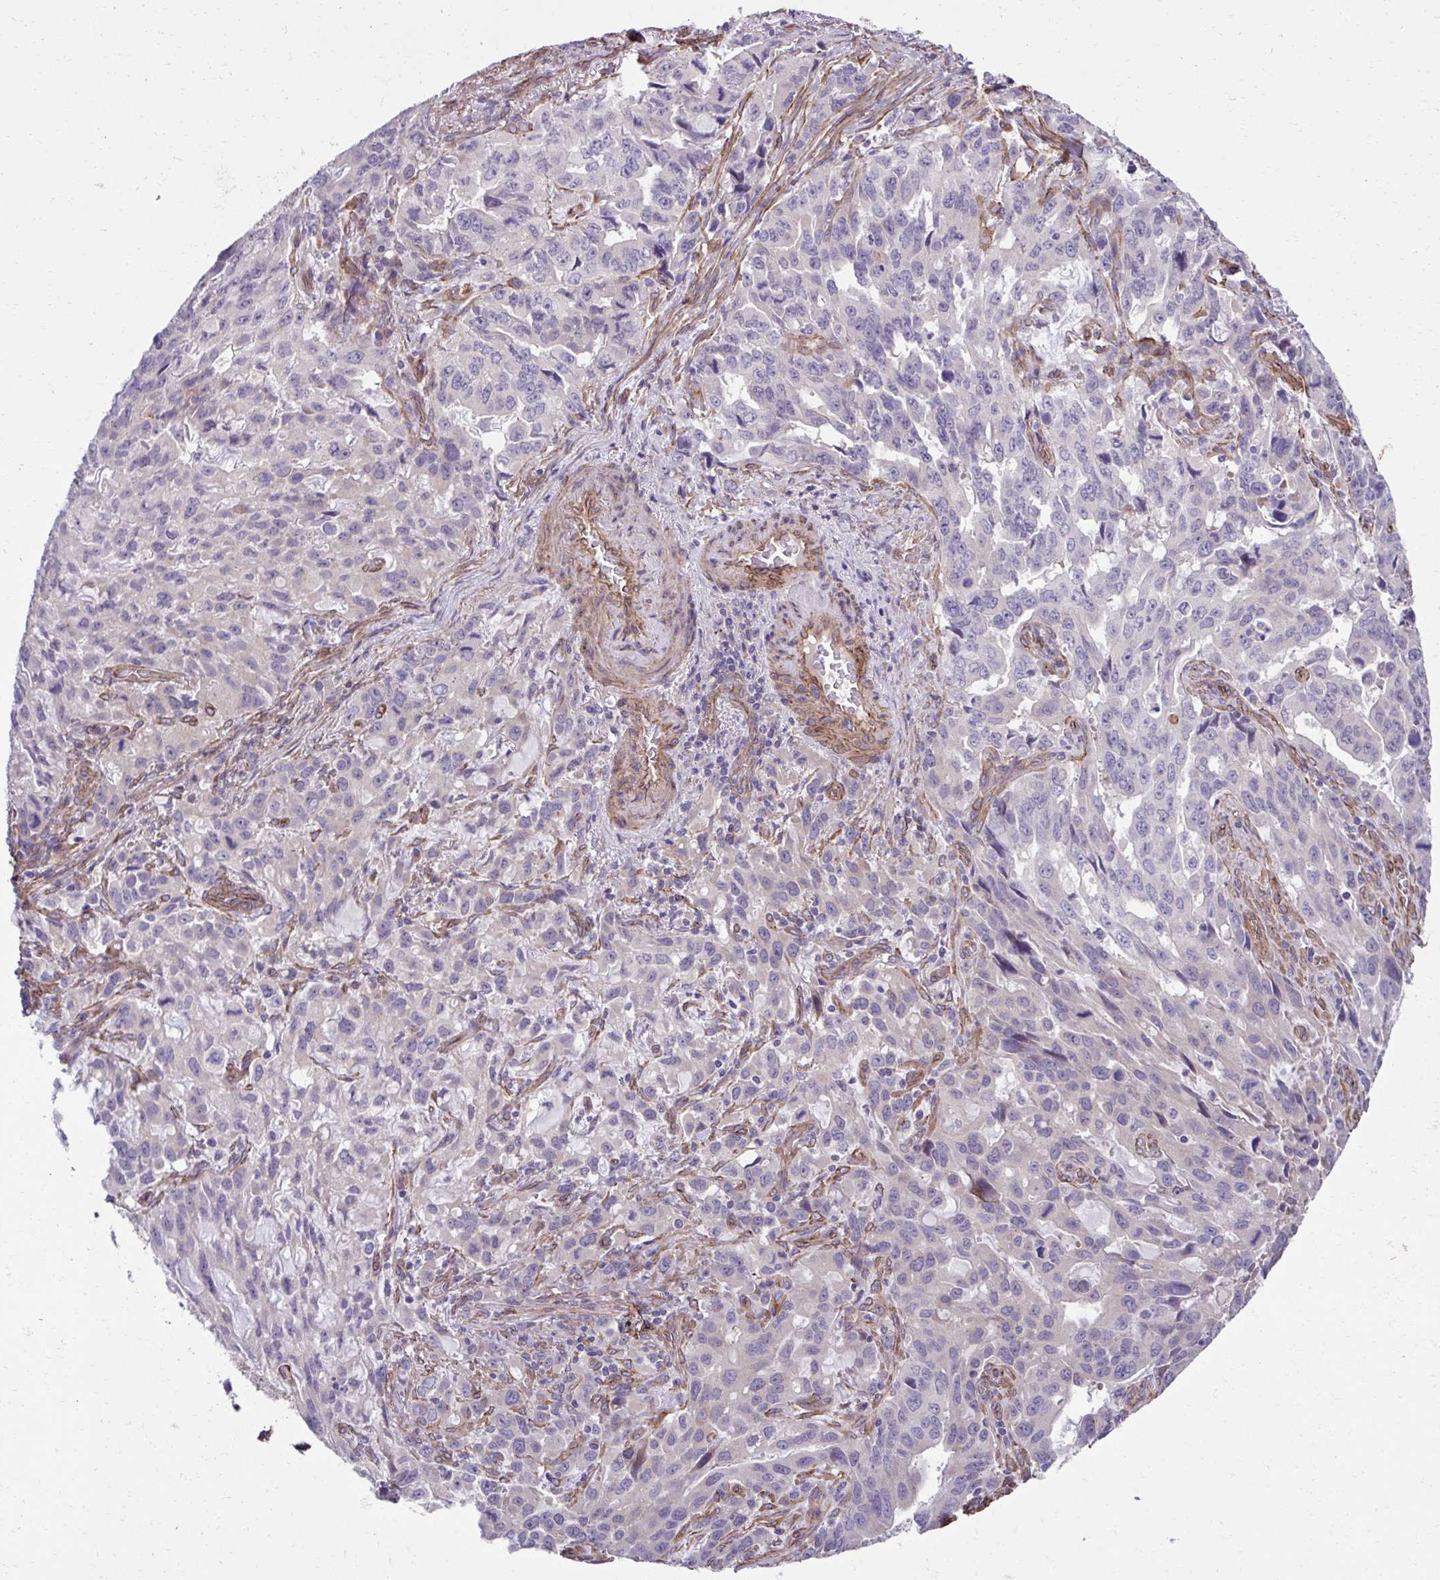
{"staining": {"intensity": "negative", "quantity": "none", "location": "none"}, "tissue": "stomach cancer", "cell_type": "Tumor cells", "image_type": "cancer", "snomed": [{"axis": "morphology", "description": "Adenocarcinoma, NOS"}, {"axis": "topography", "description": "Stomach, upper"}], "caption": "DAB (3,3'-diaminobenzidine) immunohistochemical staining of stomach cancer (adenocarcinoma) demonstrates no significant staining in tumor cells.", "gene": "TRIM52", "patient": {"sex": "male", "age": 85}}